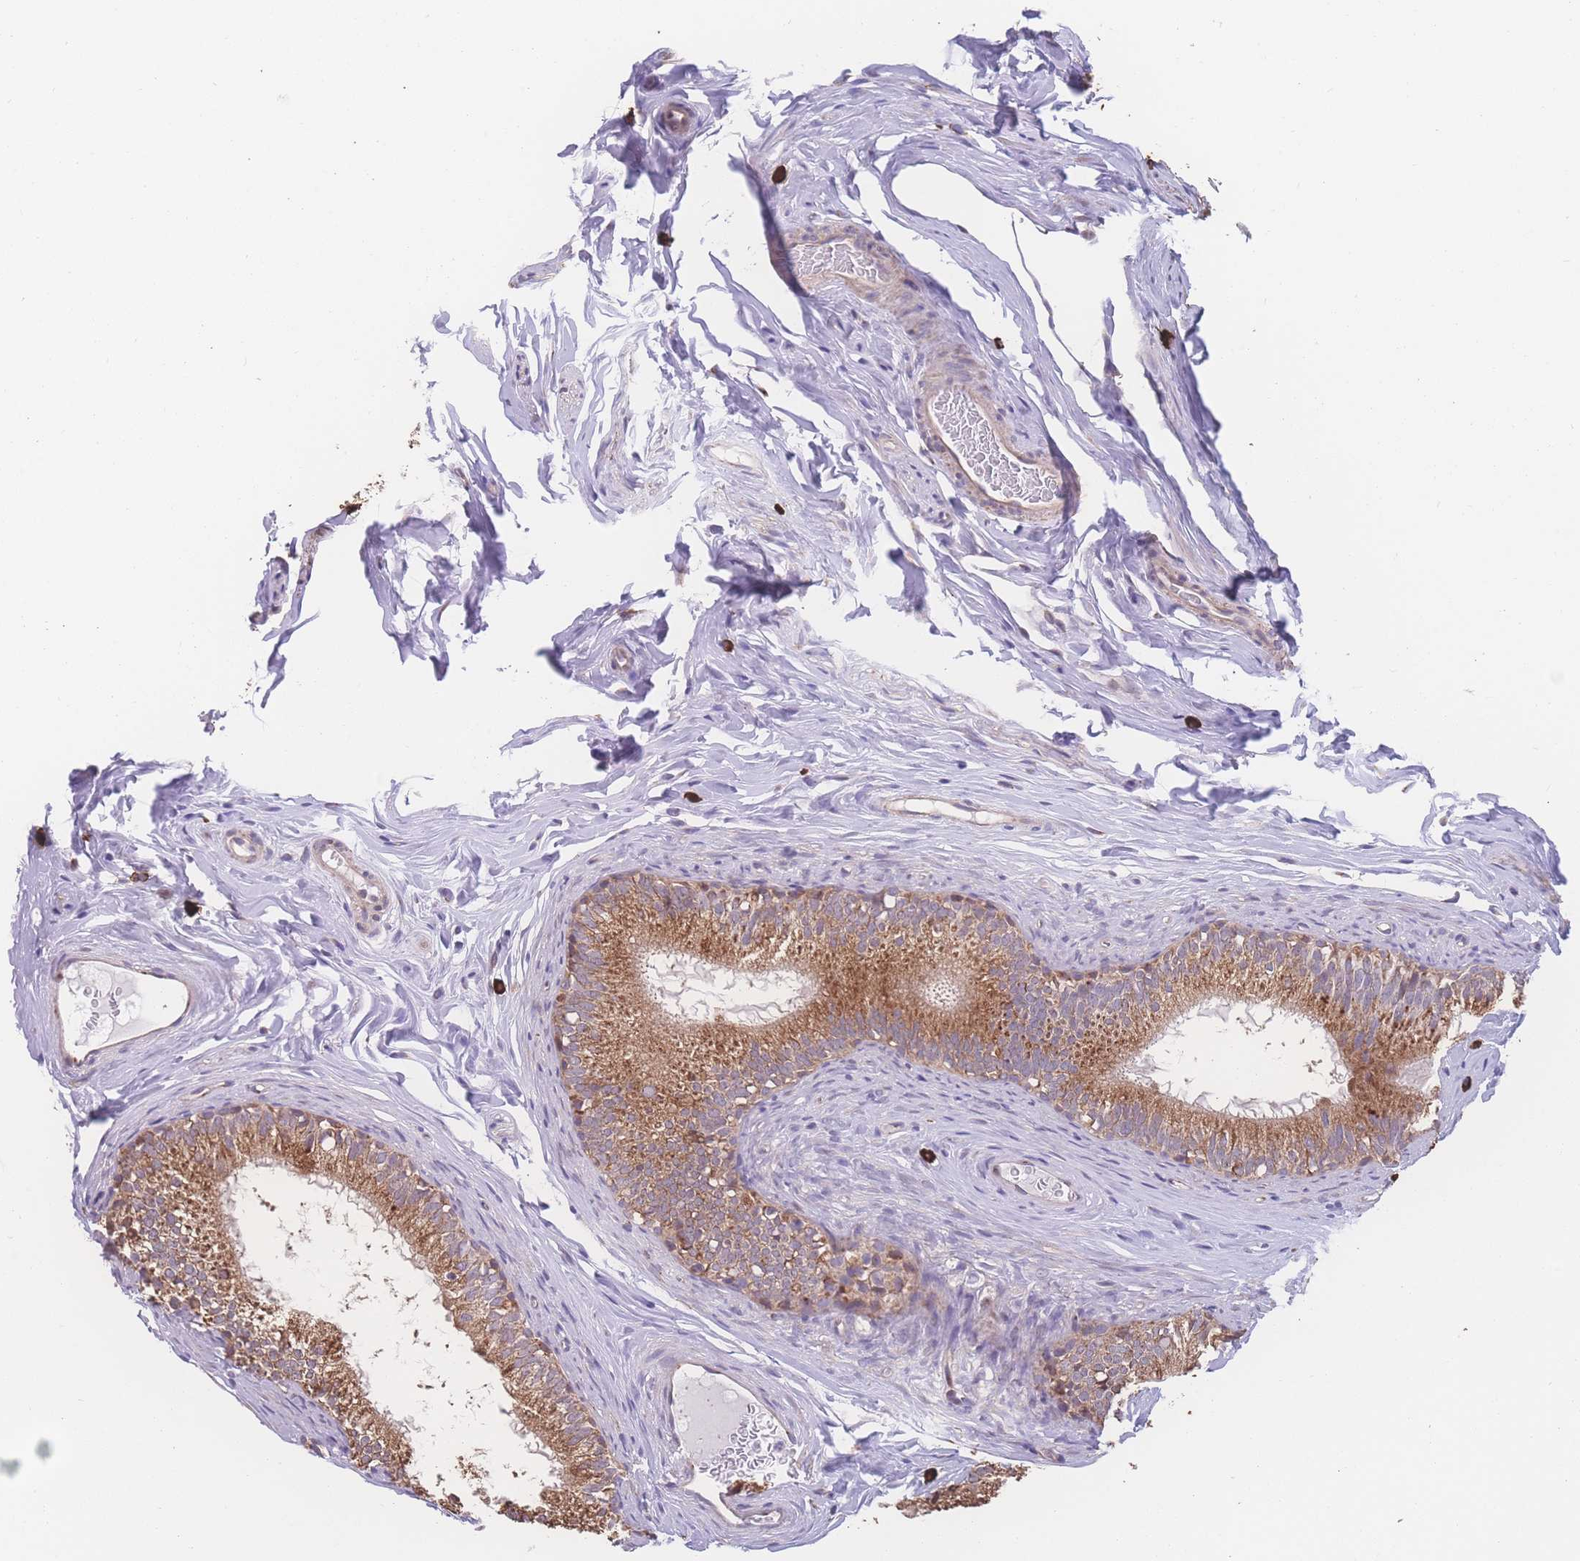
{"staining": {"intensity": "moderate", "quantity": ">75%", "location": "cytoplasmic/membranous"}, "tissue": "epididymis", "cell_type": "Glandular cells", "image_type": "normal", "snomed": [{"axis": "morphology", "description": "Normal tissue, NOS"}, {"axis": "topography", "description": "Epididymis"}], "caption": "Glandular cells display medium levels of moderate cytoplasmic/membranous positivity in approximately >75% of cells in benign epididymis.", "gene": "SGSM3", "patient": {"sex": "male", "age": 25}}